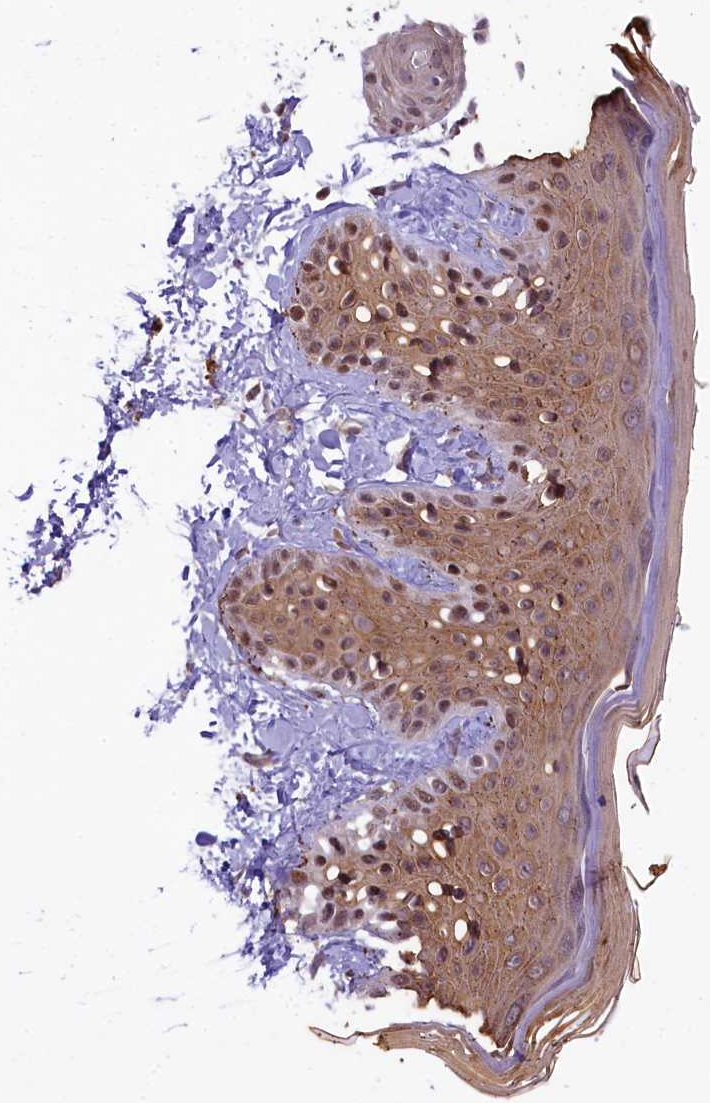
{"staining": {"intensity": "moderate", "quantity": "25%-75%", "location": "cytoplasmic/membranous"}, "tissue": "skin", "cell_type": "Fibroblasts", "image_type": "normal", "snomed": [{"axis": "morphology", "description": "Normal tissue, NOS"}, {"axis": "topography", "description": "Skin"}], "caption": "Immunohistochemistry (DAB (3,3'-diaminobenzidine)) staining of unremarkable human skin exhibits moderate cytoplasmic/membranous protein staining in about 25%-75% of fibroblasts.", "gene": "RBBP8", "patient": {"sex": "male", "age": 52}}